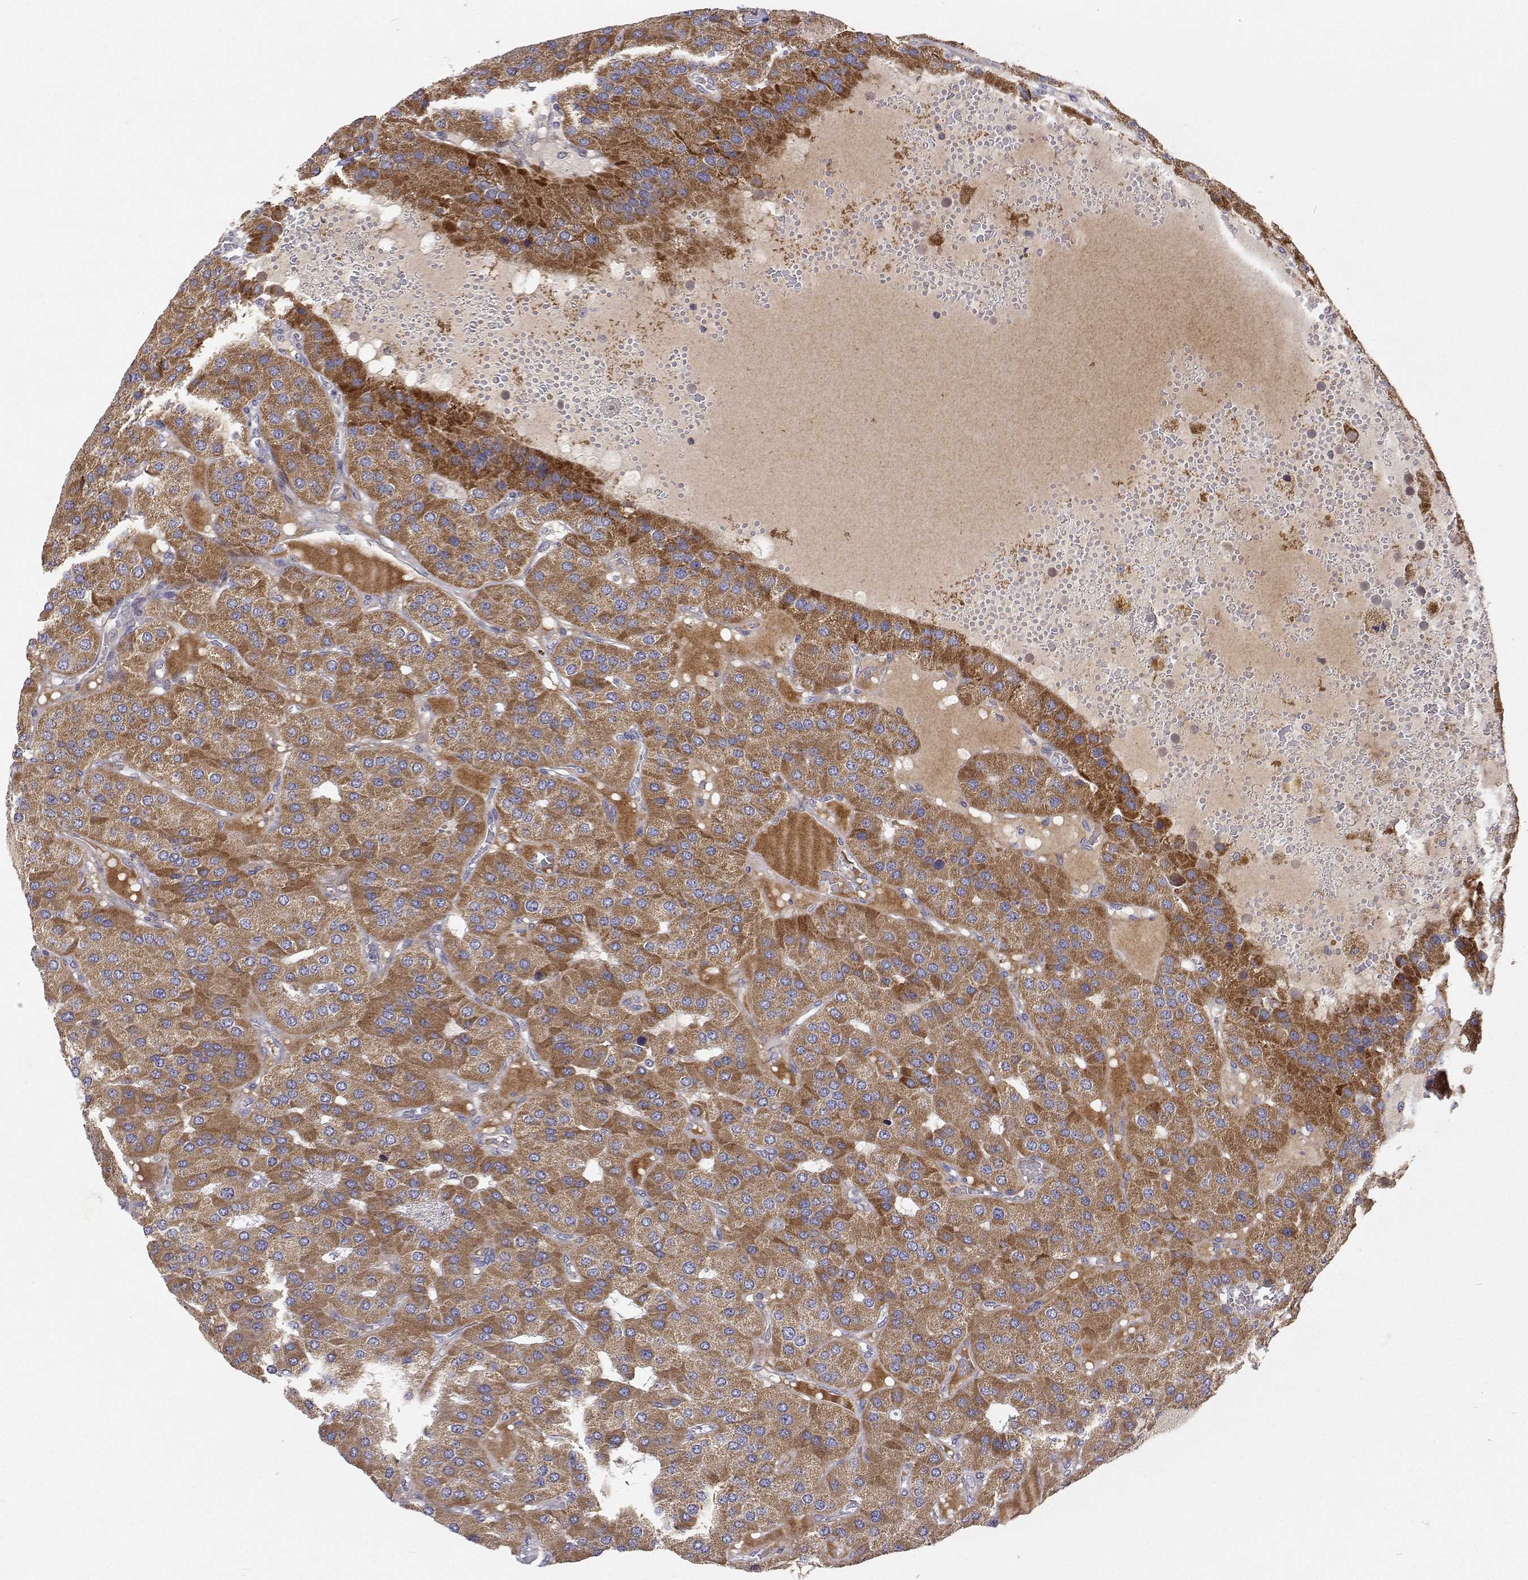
{"staining": {"intensity": "moderate", "quantity": ">75%", "location": "cytoplasmic/membranous"}, "tissue": "parathyroid gland", "cell_type": "Glandular cells", "image_type": "normal", "snomed": [{"axis": "morphology", "description": "Normal tissue, NOS"}, {"axis": "morphology", "description": "Adenoma, NOS"}, {"axis": "topography", "description": "Parathyroid gland"}], "caption": "This micrograph demonstrates immunohistochemistry staining of normal parathyroid gland, with medium moderate cytoplasmic/membranous expression in about >75% of glandular cells.", "gene": "MRPL3", "patient": {"sex": "female", "age": 86}}